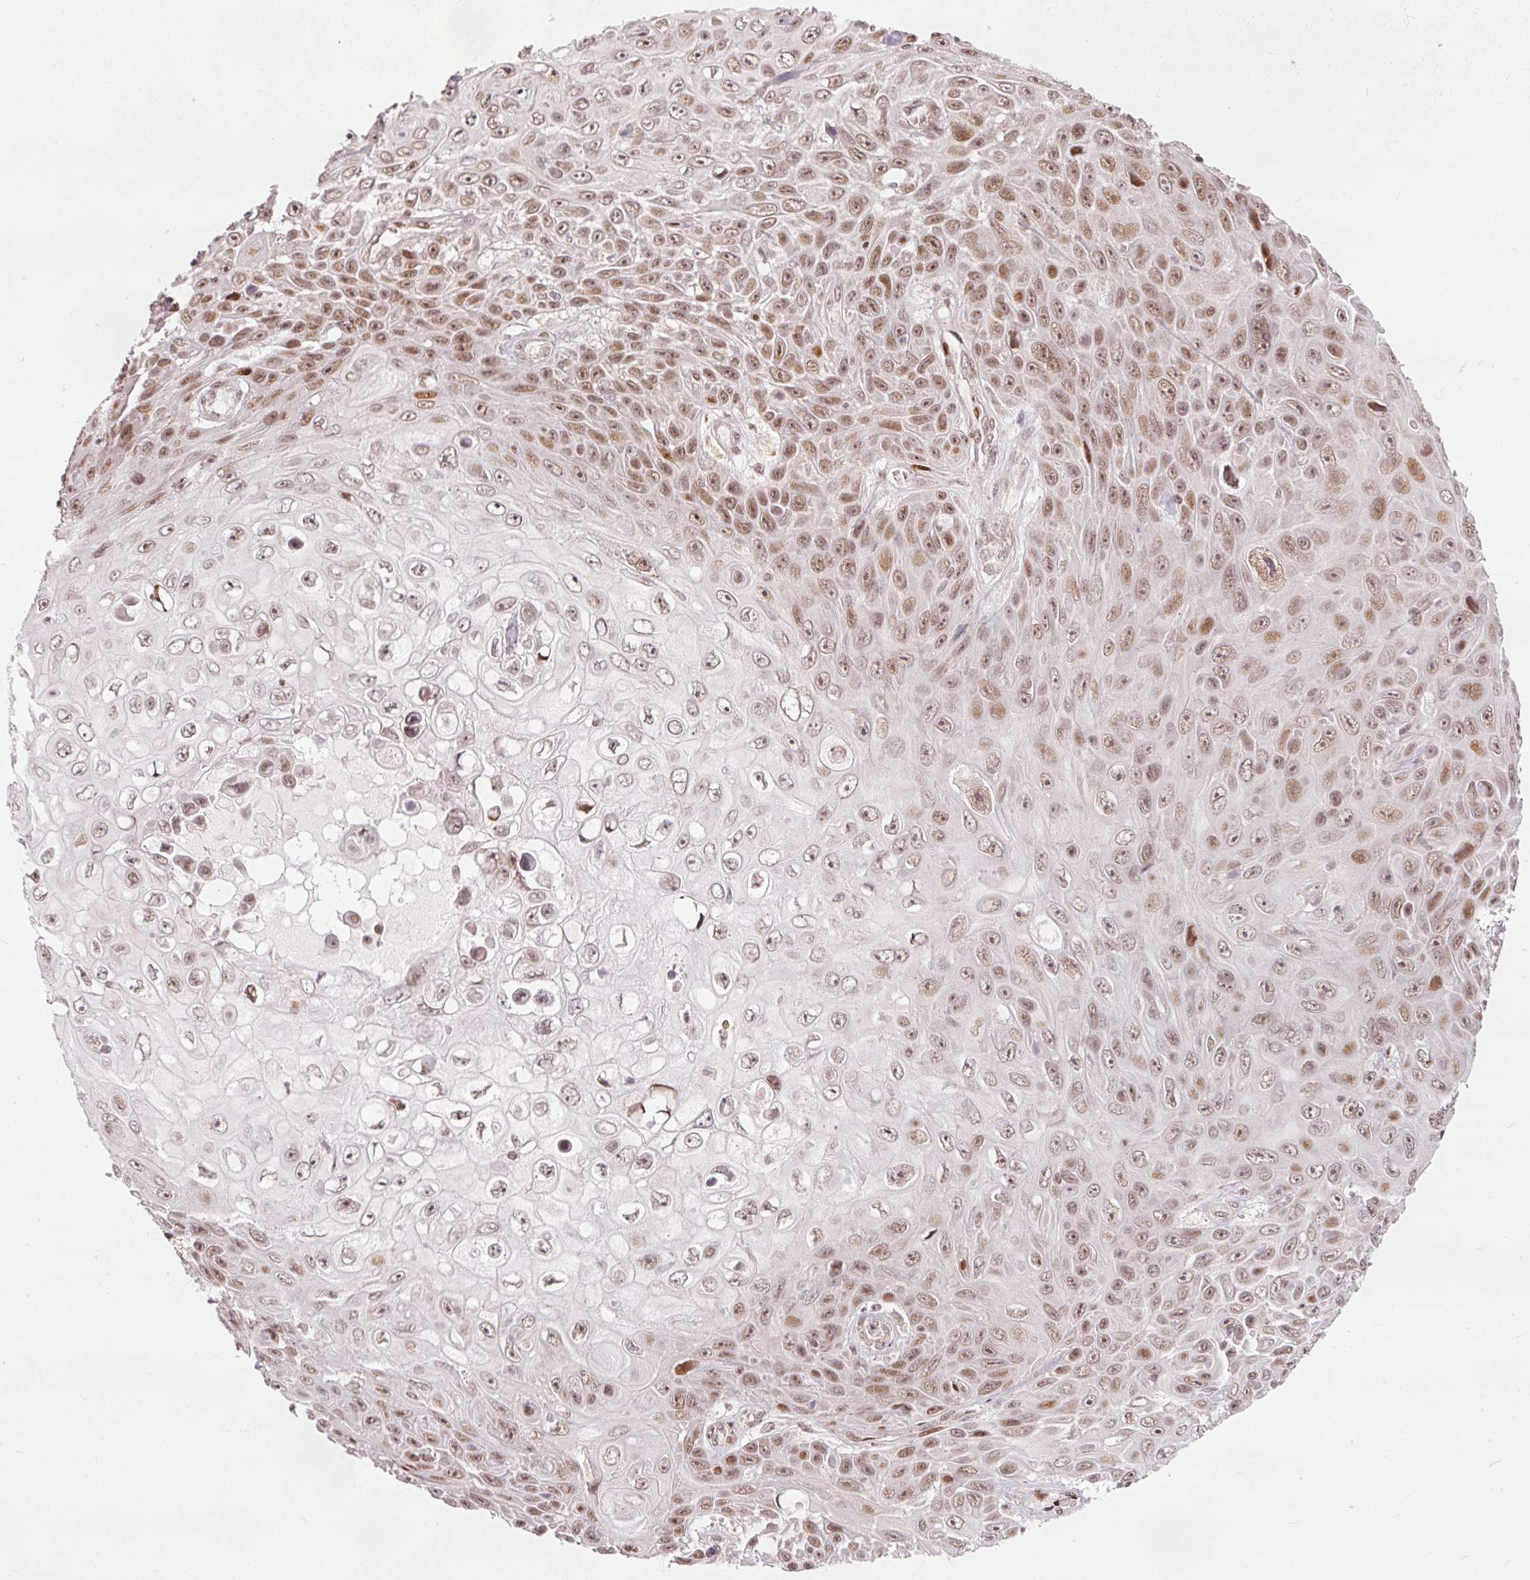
{"staining": {"intensity": "moderate", "quantity": ">75%", "location": "nuclear"}, "tissue": "skin cancer", "cell_type": "Tumor cells", "image_type": "cancer", "snomed": [{"axis": "morphology", "description": "Squamous cell carcinoma, NOS"}, {"axis": "topography", "description": "Skin"}], "caption": "A micrograph of human skin squamous cell carcinoma stained for a protein shows moderate nuclear brown staining in tumor cells.", "gene": "ZNF778", "patient": {"sex": "male", "age": 82}}